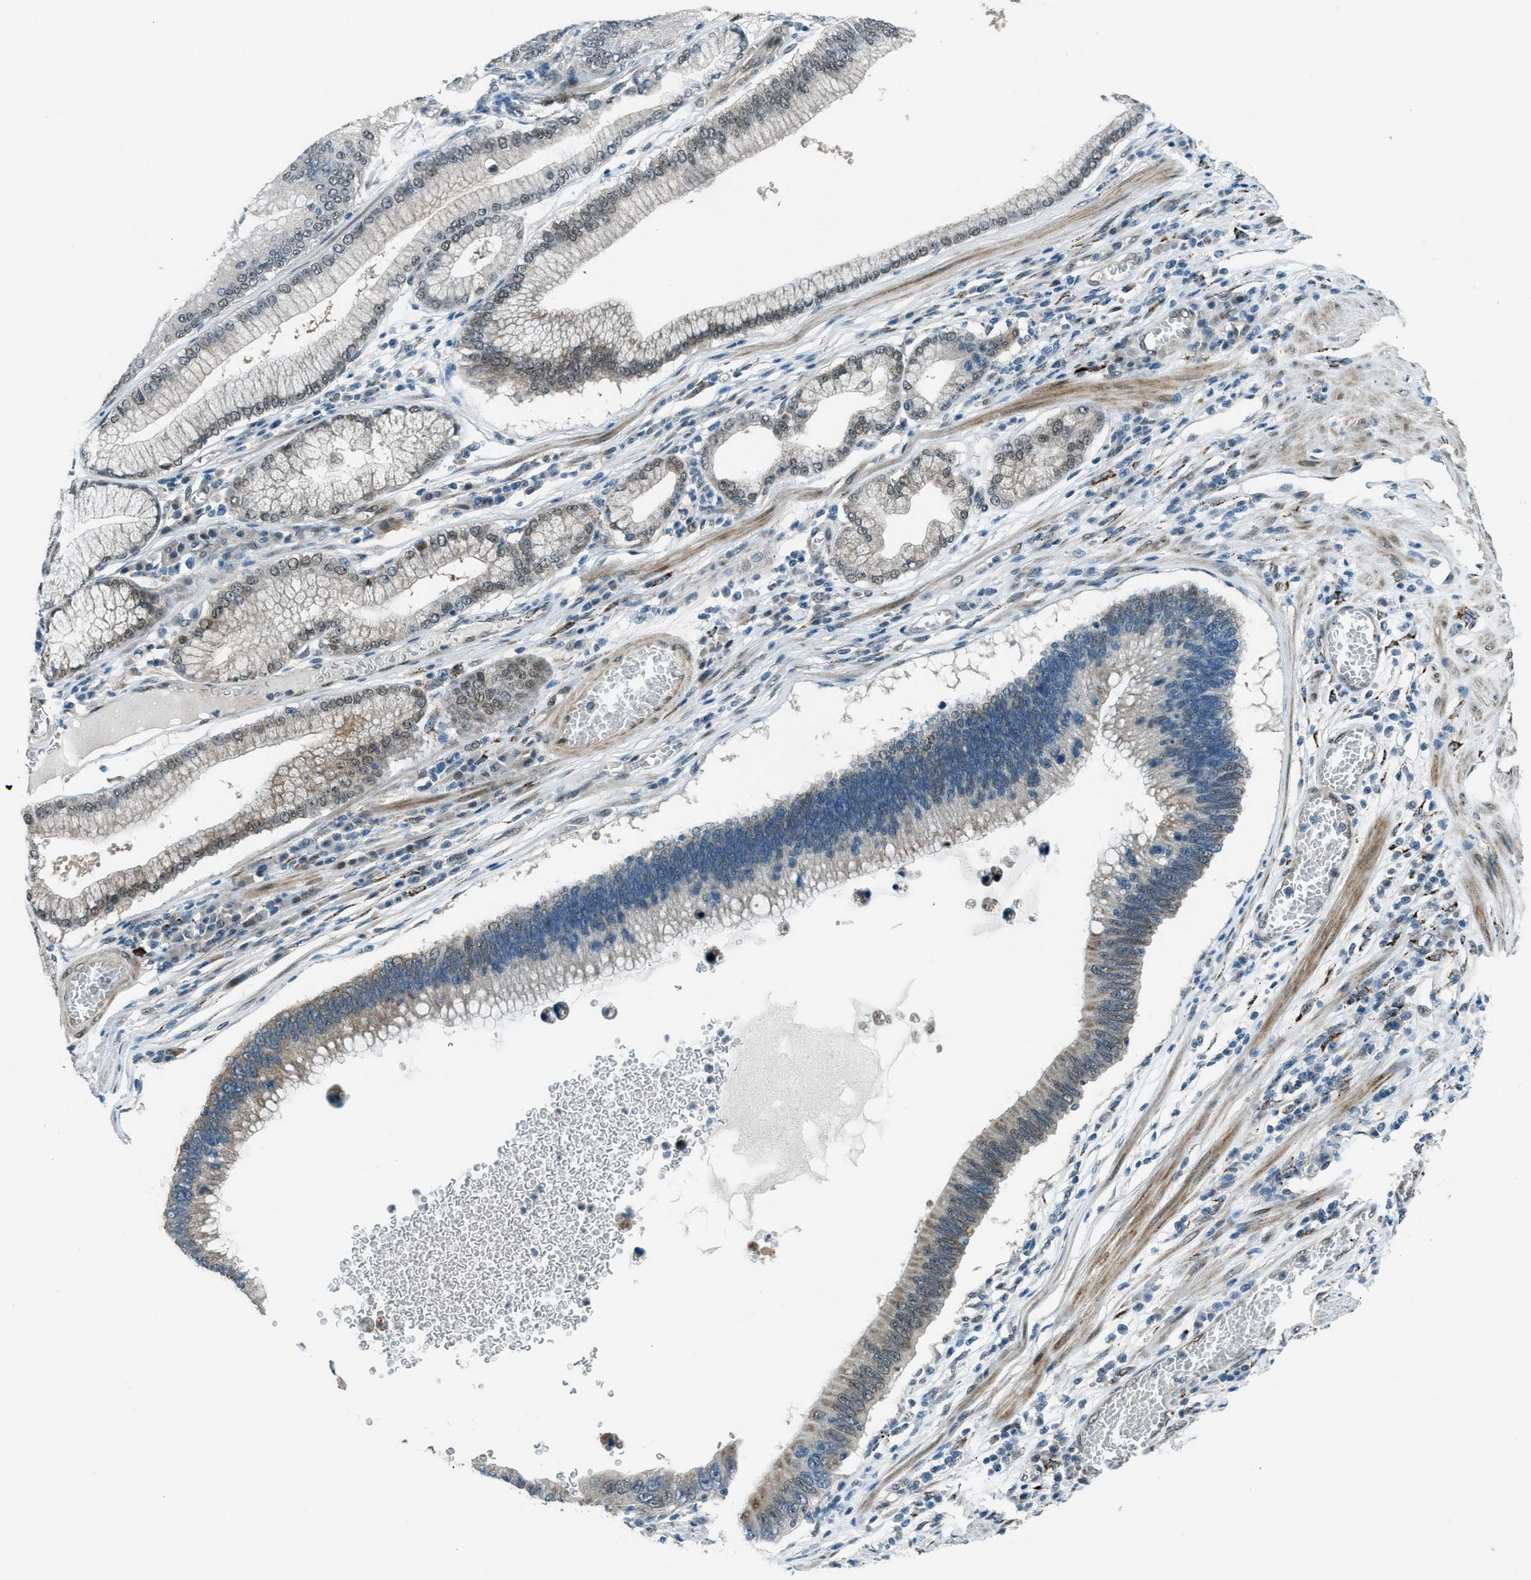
{"staining": {"intensity": "weak", "quantity": ">75%", "location": "nuclear"}, "tissue": "stomach cancer", "cell_type": "Tumor cells", "image_type": "cancer", "snomed": [{"axis": "morphology", "description": "Adenocarcinoma, NOS"}, {"axis": "topography", "description": "Stomach"}], "caption": "About >75% of tumor cells in stomach cancer (adenocarcinoma) reveal weak nuclear protein positivity as visualized by brown immunohistochemical staining.", "gene": "NPEPL1", "patient": {"sex": "male", "age": 59}}